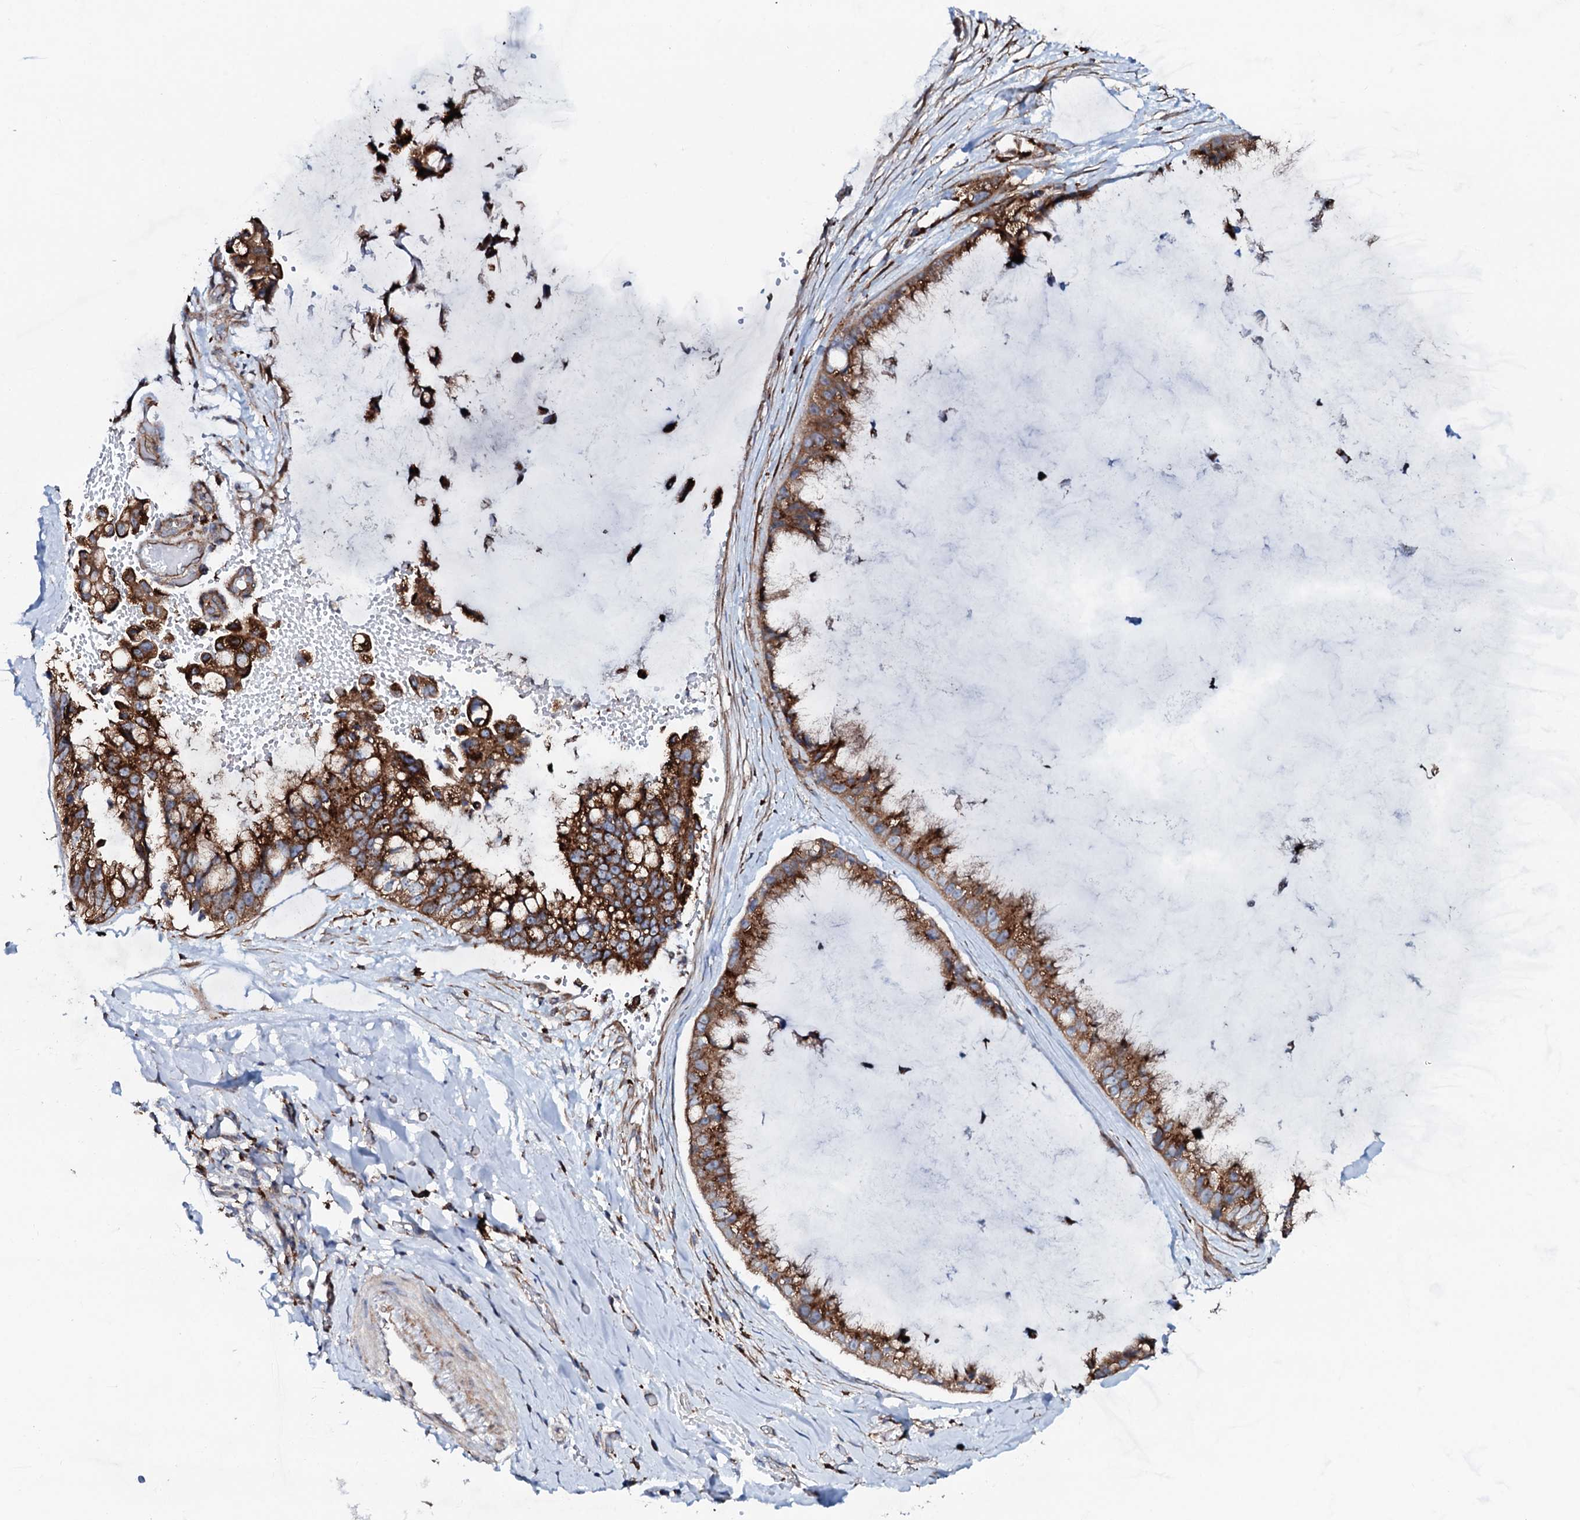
{"staining": {"intensity": "strong", "quantity": ">75%", "location": "cytoplasmic/membranous"}, "tissue": "ovarian cancer", "cell_type": "Tumor cells", "image_type": "cancer", "snomed": [{"axis": "morphology", "description": "Cystadenocarcinoma, mucinous, NOS"}, {"axis": "topography", "description": "Ovary"}], "caption": "The immunohistochemical stain shows strong cytoplasmic/membranous positivity in tumor cells of ovarian mucinous cystadenocarcinoma tissue.", "gene": "P2RX4", "patient": {"sex": "female", "age": 39}}